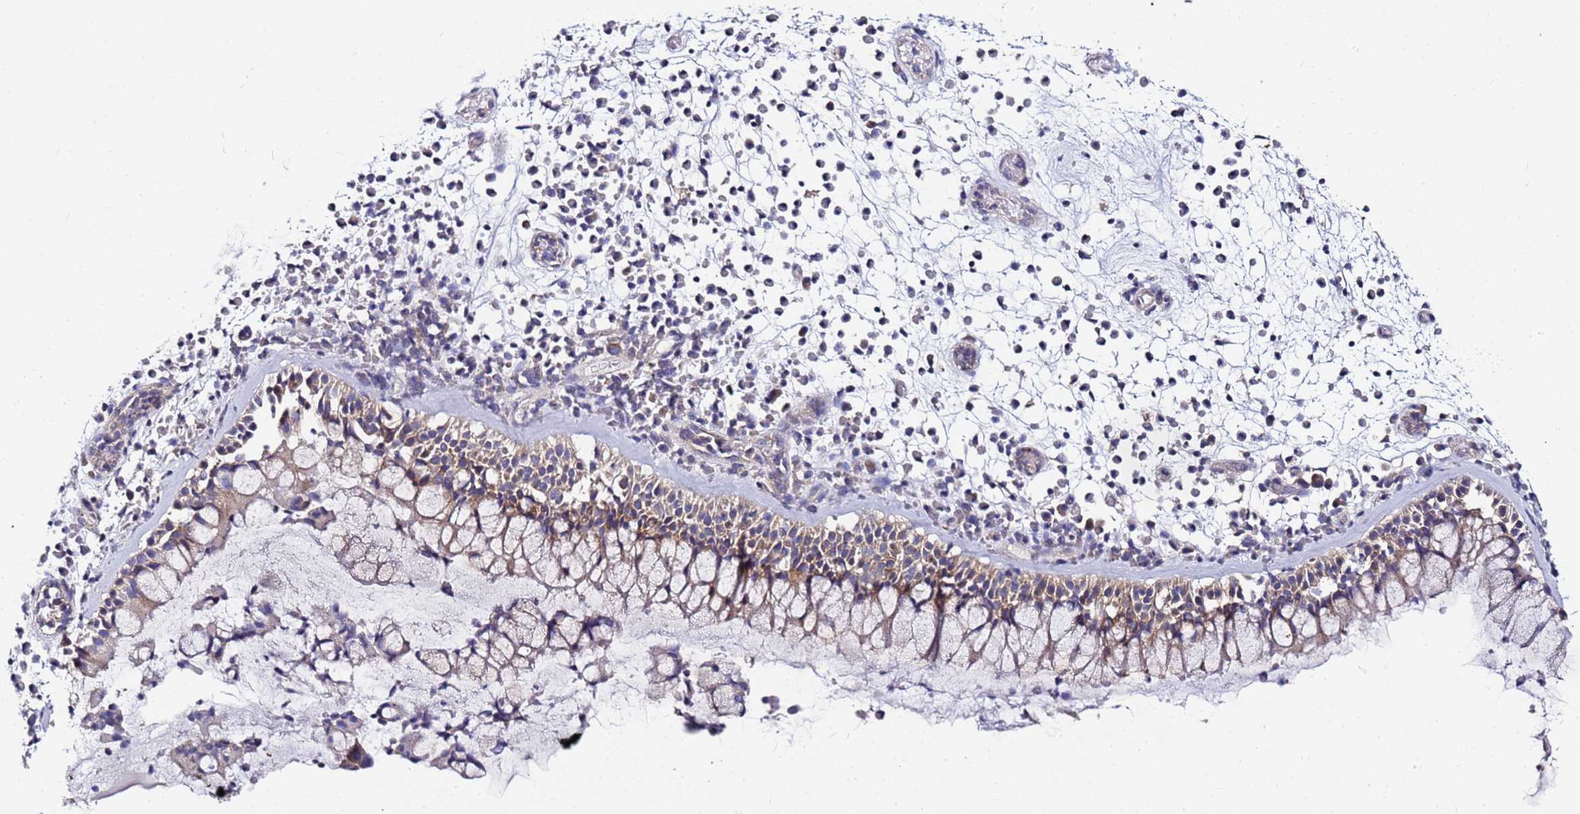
{"staining": {"intensity": "moderate", "quantity": "25%-75%", "location": "cytoplasmic/membranous"}, "tissue": "nasopharynx", "cell_type": "Respiratory epithelial cells", "image_type": "normal", "snomed": [{"axis": "morphology", "description": "Normal tissue, NOS"}, {"axis": "morphology", "description": "Inflammation, NOS"}, {"axis": "morphology", "description": "Malignant melanoma, Metastatic site"}, {"axis": "topography", "description": "Nasopharynx"}], "caption": "Nasopharynx stained with immunohistochemistry reveals moderate cytoplasmic/membranous expression in about 25%-75% of respiratory epithelial cells. (DAB = brown stain, brightfield microscopy at high magnification).", "gene": "CHM", "patient": {"sex": "male", "age": 70}}